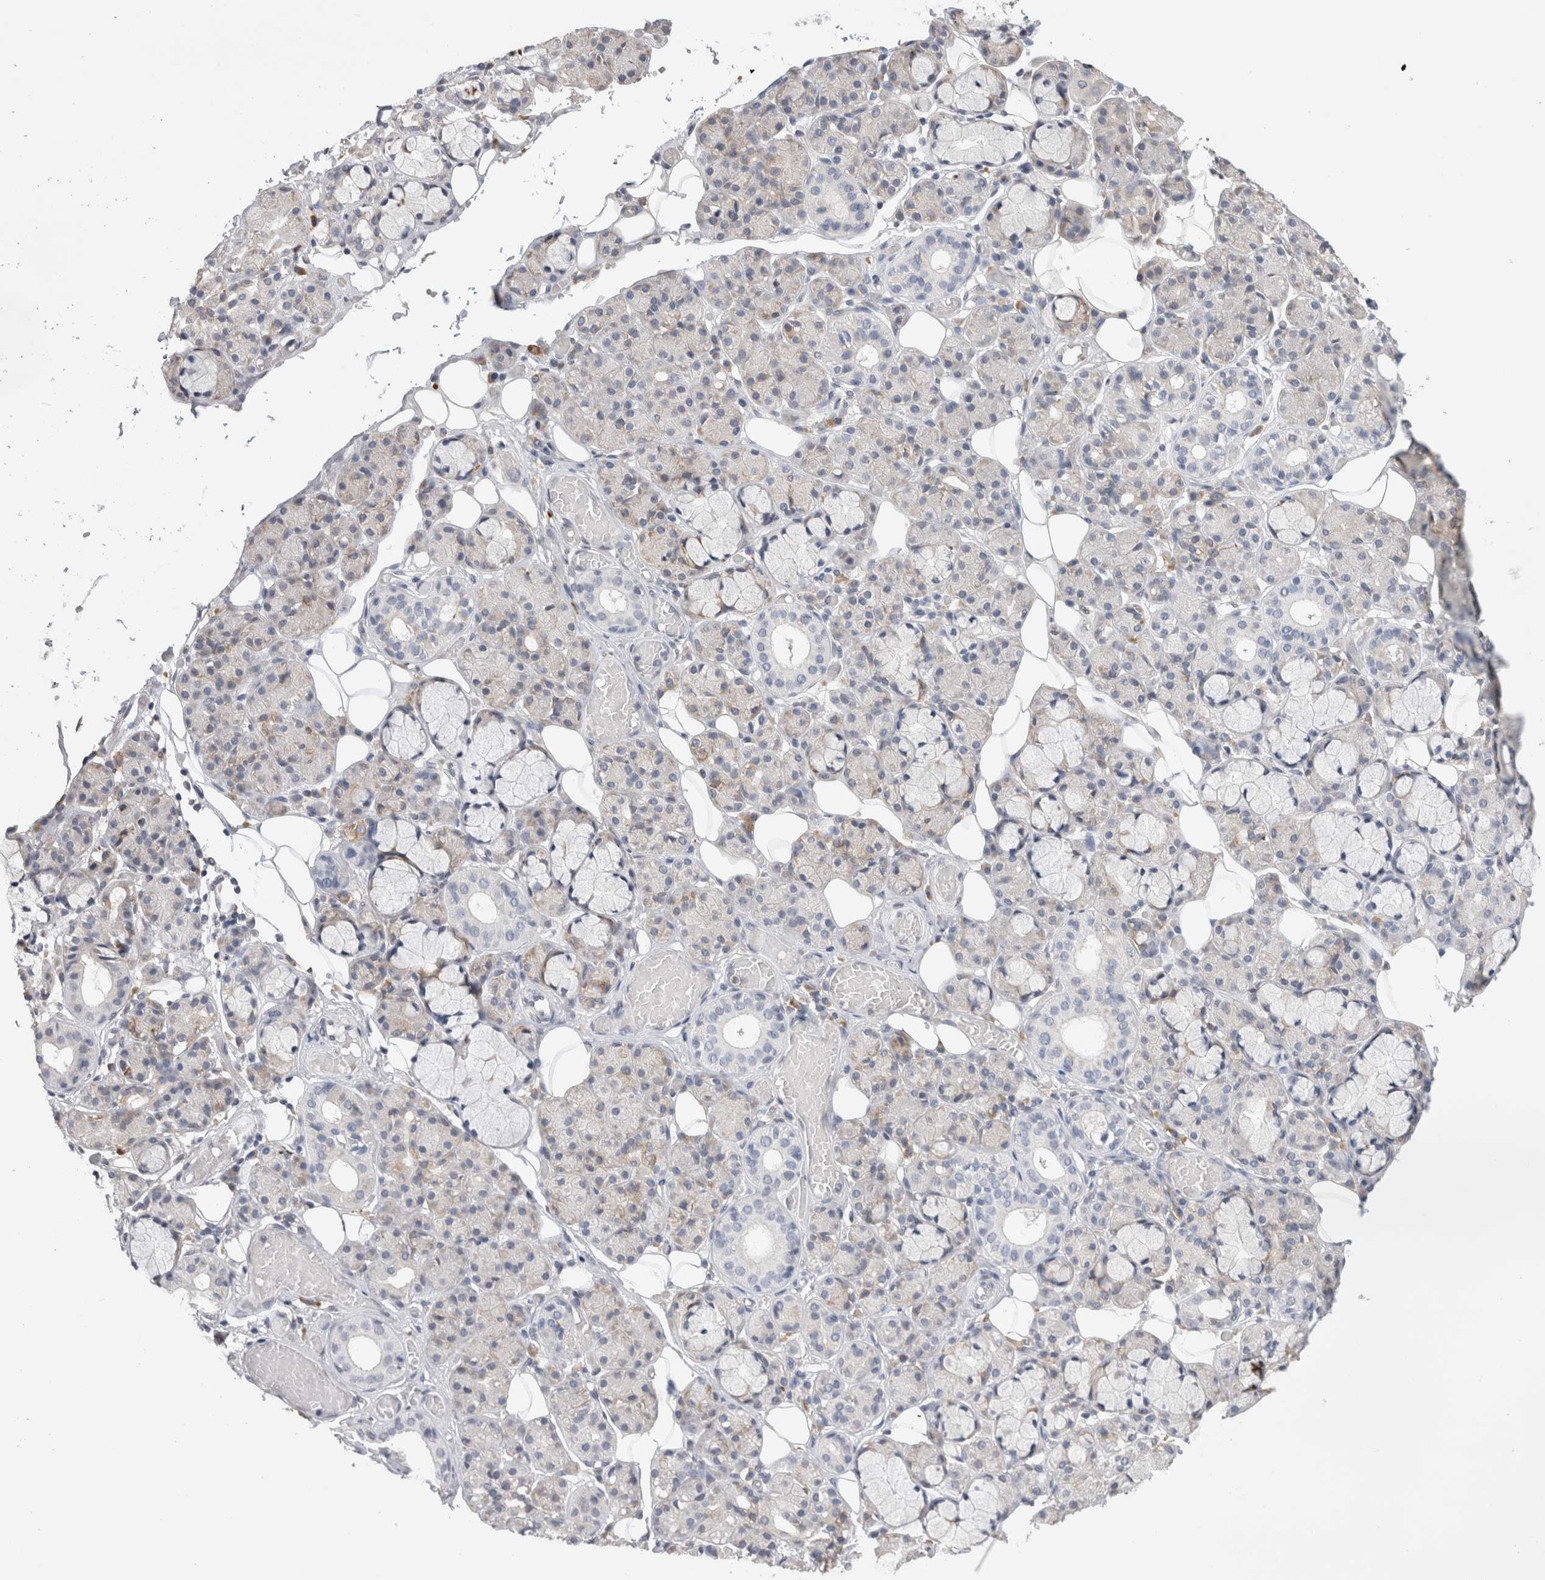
{"staining": {"intensity": "negative", "quantity": "none", "location": "none"}, "tissue": "salivary gland", "cell_type": "Glandular cells", "image_type": "normal", "snomed": [{"axis": "morphology", "description": "Normal tissue, NOS"}, {"axis": "topography", "description": "Salivary gland"}], "caption": "Protein analysis of benign salivary gland reveals no significant positivity in glandular cells.", "gene": "VCPIP1", "patient": {"sex": "male", "age": 63}}